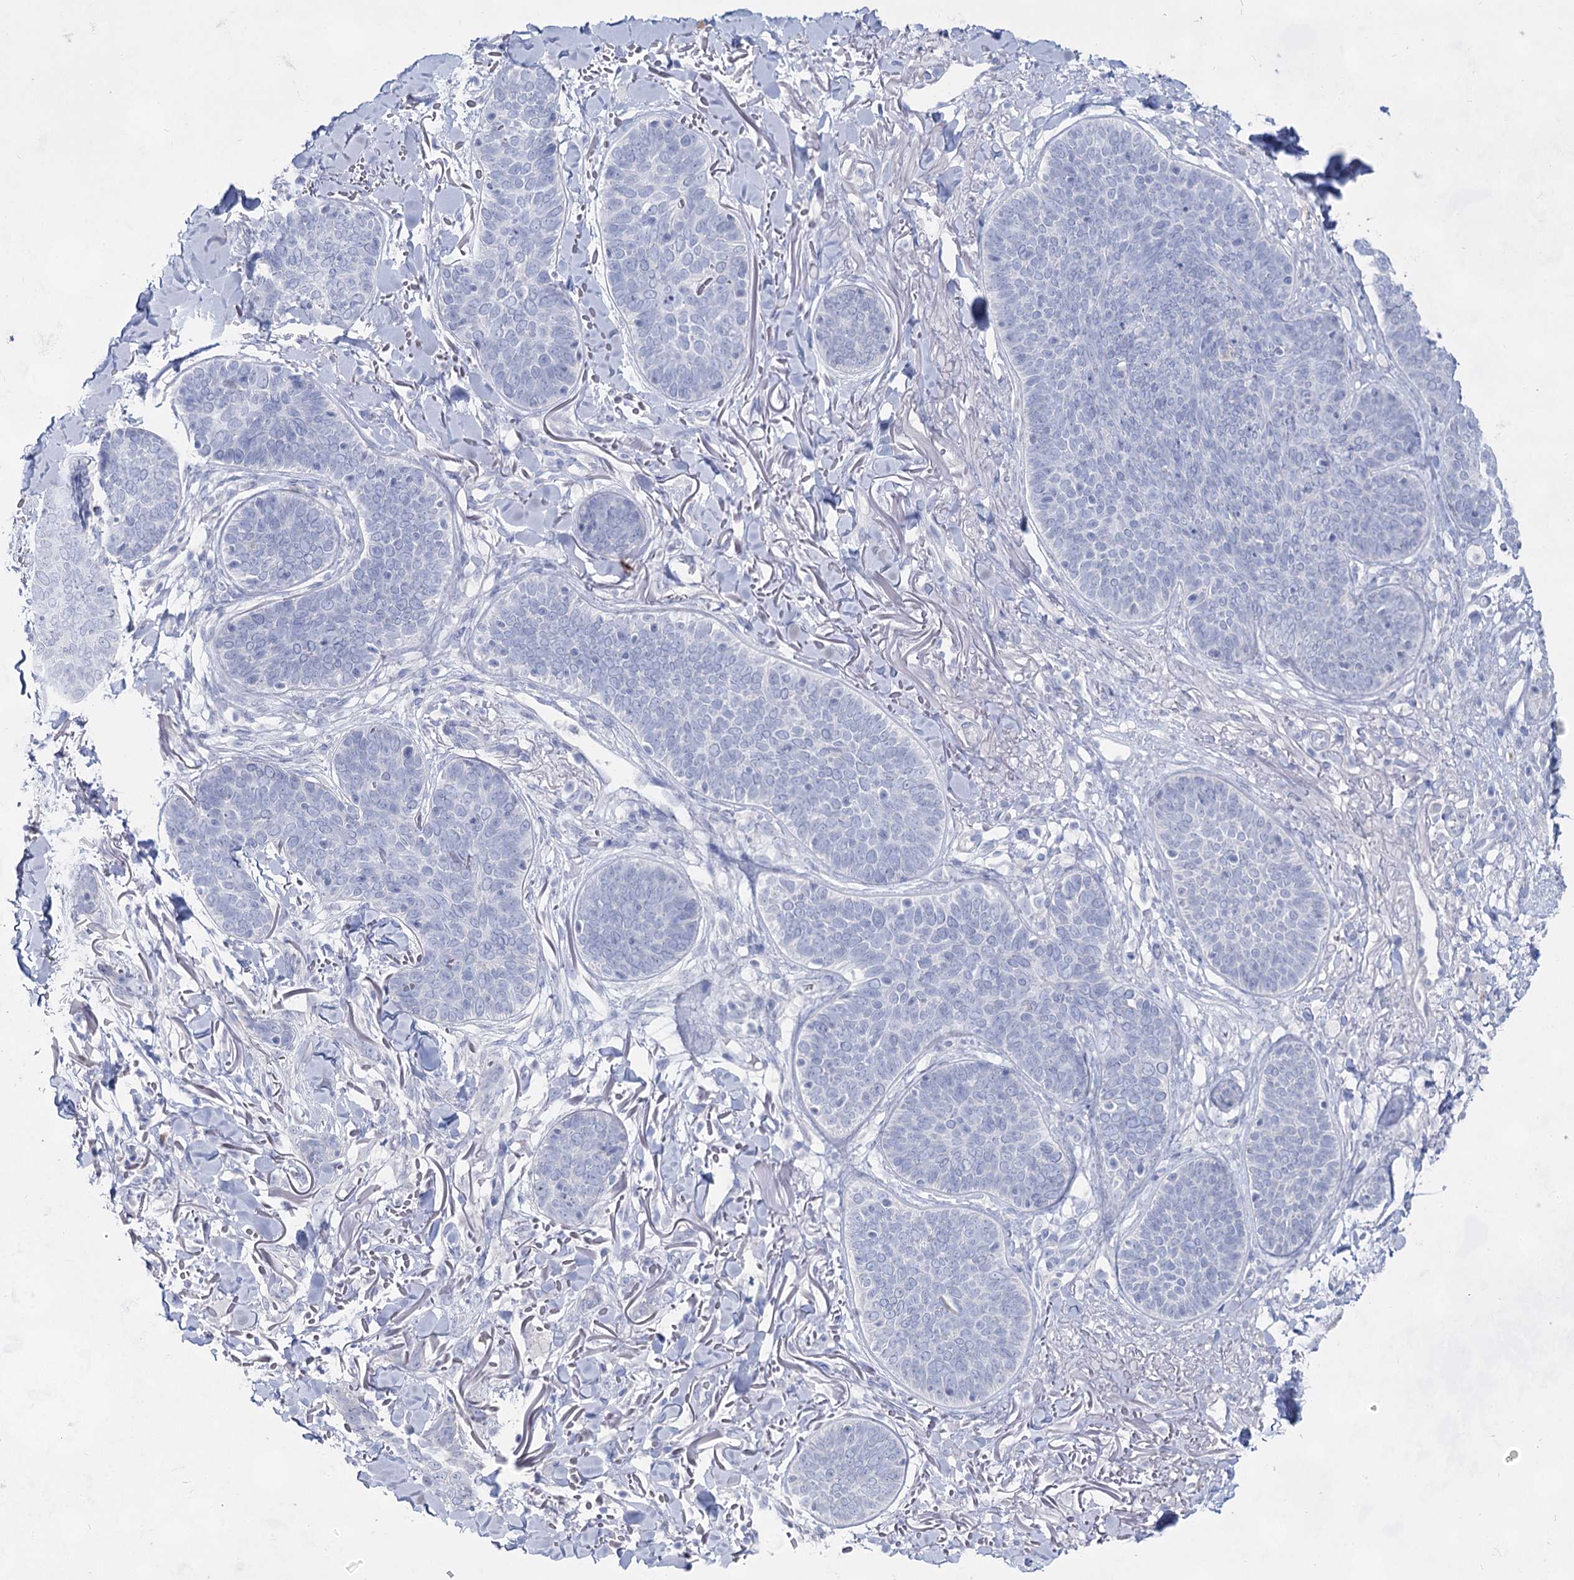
{"staining": {"intensity": "negative", "quantity": "none", "location": "none"}, "tissue": "skin cancer", "cell_type": "Tumor cells", "image_type": "cancer", "snomed": [{"axis": "morphology", "description": "Basal cell carcinoma"}, {"axis": "topography", "description": "Skin"}], "caption": "Immunohistochemical staining of skin cancer reveals no significant expression in tumor cells. Nuclei are stained in blue.", "gene": "ACRV1", "patient": {"sex": "male", "age": 85}}